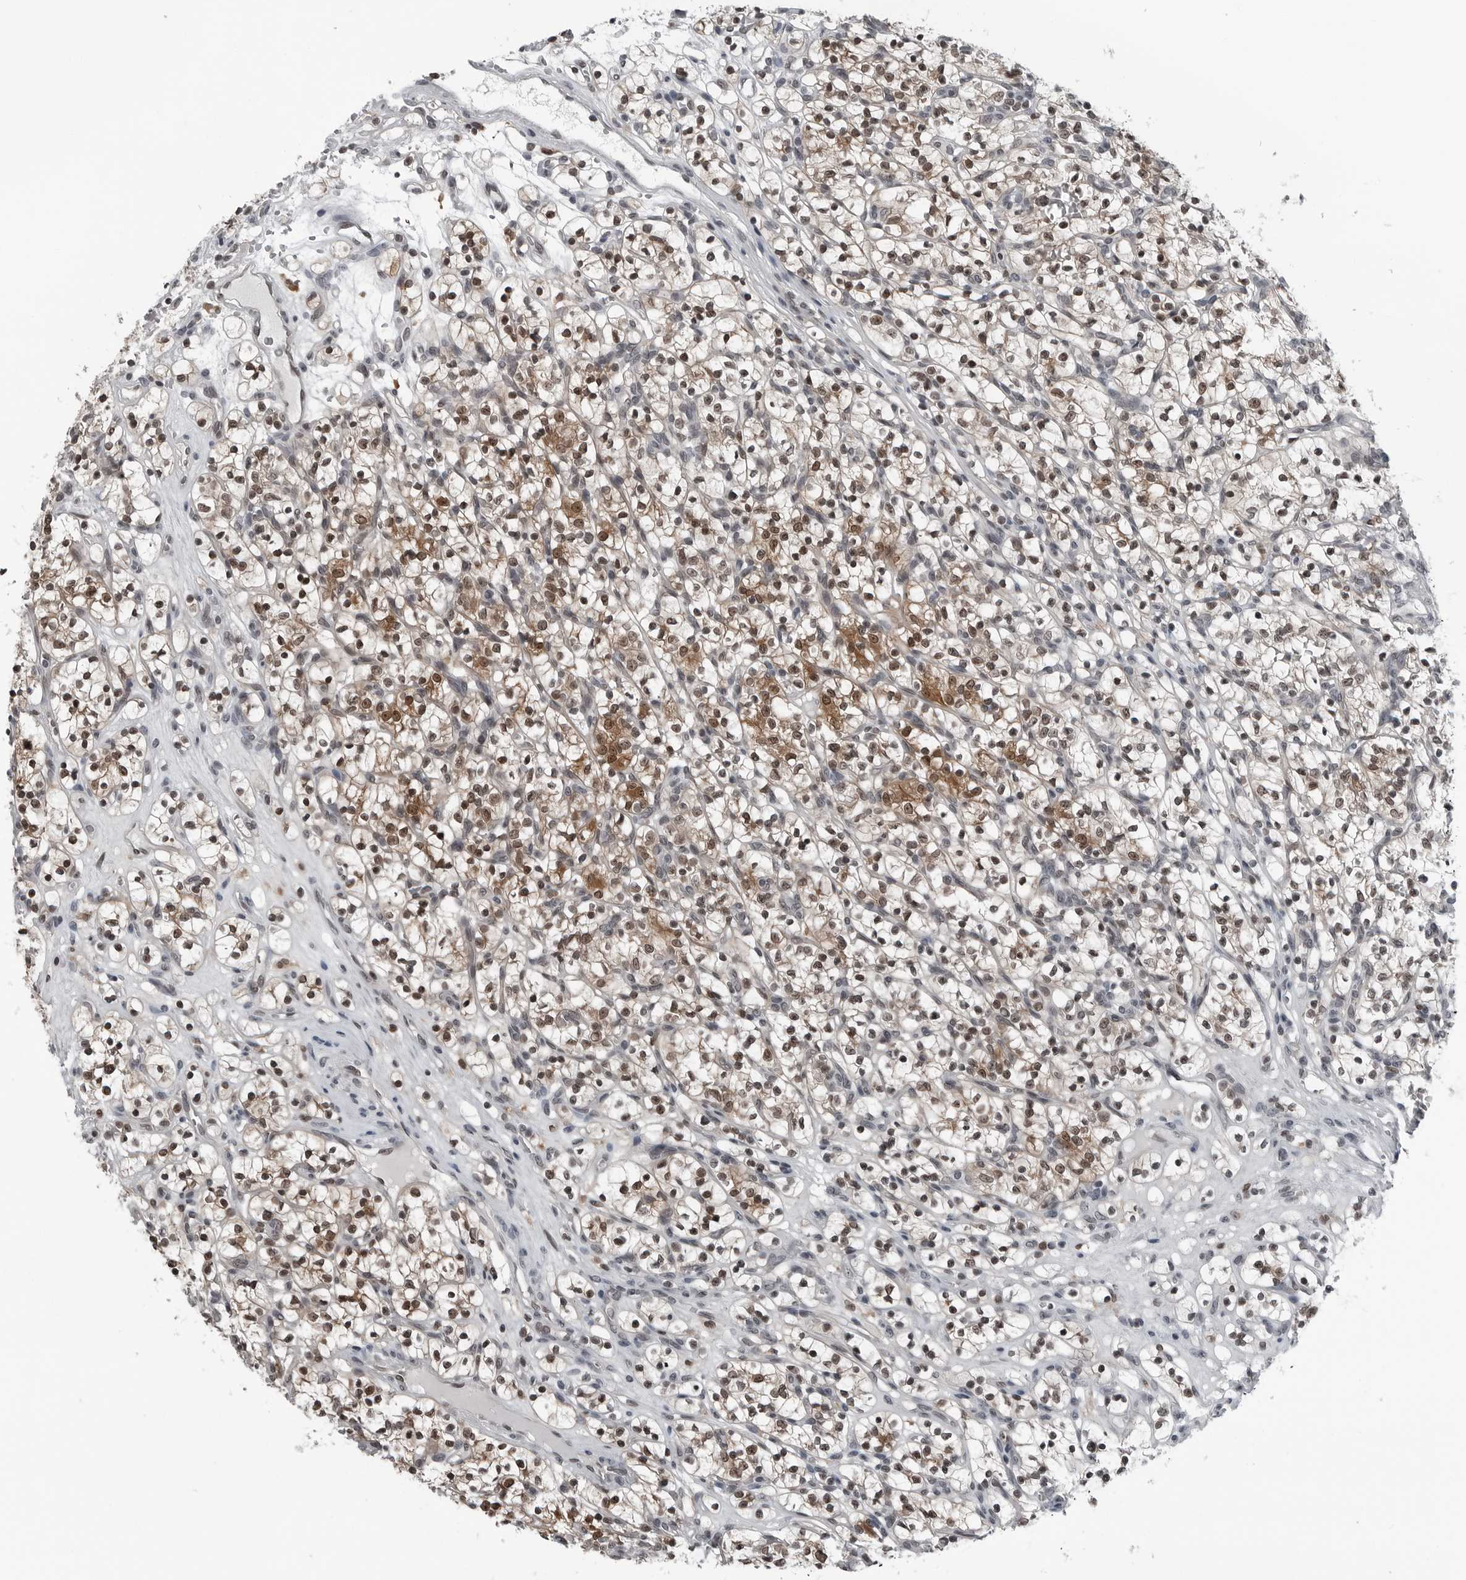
{"staining": {"intensity": "moderate", "quantity": "25%-75%", "location": "nuclear"}, "tissue": "renal cancer", "cell_type": "Tumor cells", "image_type": "cancer", "snomed": [{"axis": "morphology", "description": "Adenocarcinoma, NOS"}, {"axis": "topography", "description": "Kidney"}], "caption": "There is medium levels of moderate nuclear staining in tumor cells of renal adenocarcinoma, as demonstrated by immunohistochemical staining (brown color).", "gene": "AKR1A1", "patient": {"sex": "female", "age": 57}}